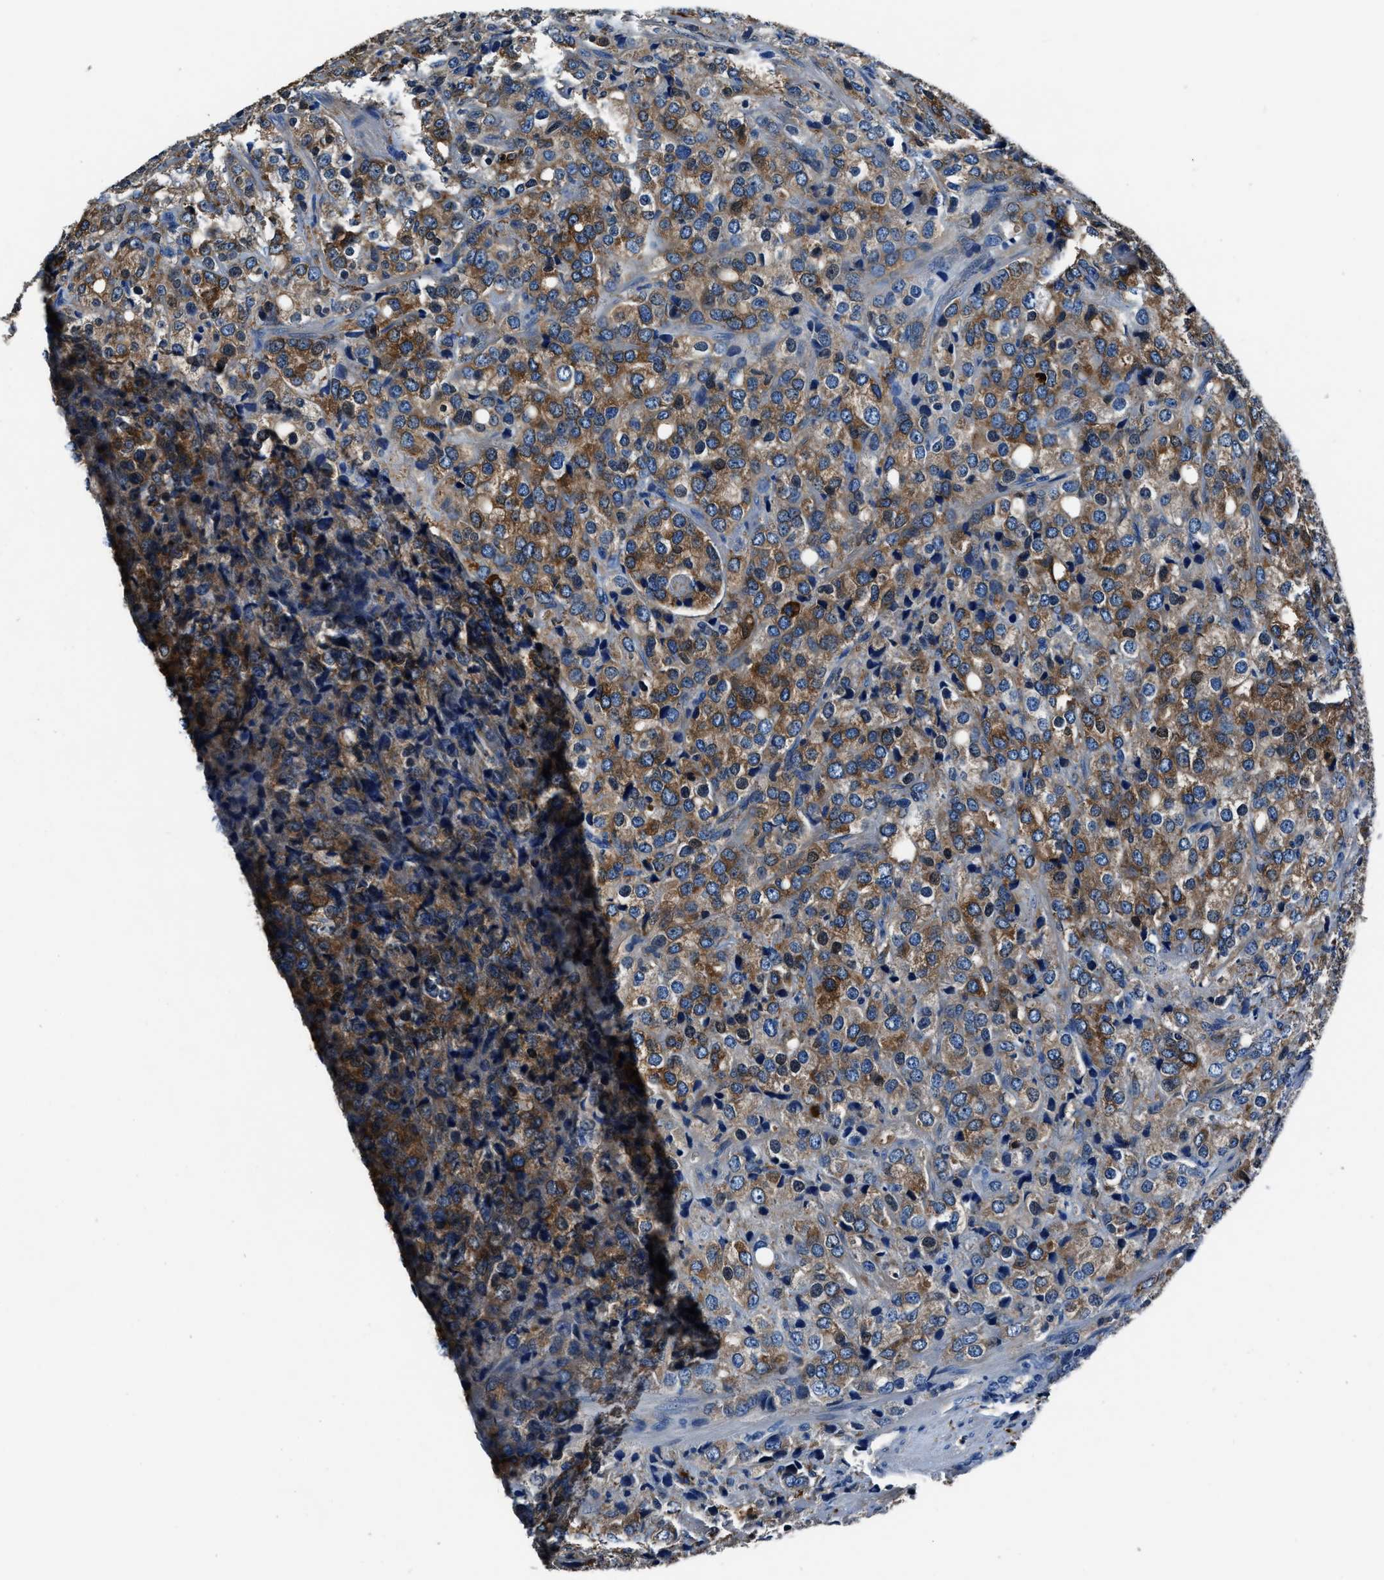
{"staining": {"intensity": "moderate", "quantity": ">75%", "location": "cytoplasmic/membranous"}, "tissue": "prostate cancer", "cell_type": "Tumor cells", "image_type": "cancer", "snomed": [{"axis": "morphology", "description": "Adenocarcinoma, Medium grade"}, {"axis": "topography", "description": "Prostate"}], "caption": "This image shows IHC staining of human adenocarcinoma (medium-grade) (prostate), with medium moderate cytoplasmic/membranous positivity in approximately >75% of tumor cells.", "gene": "FTL", "patient": {"sex": "male", "age": 70}}